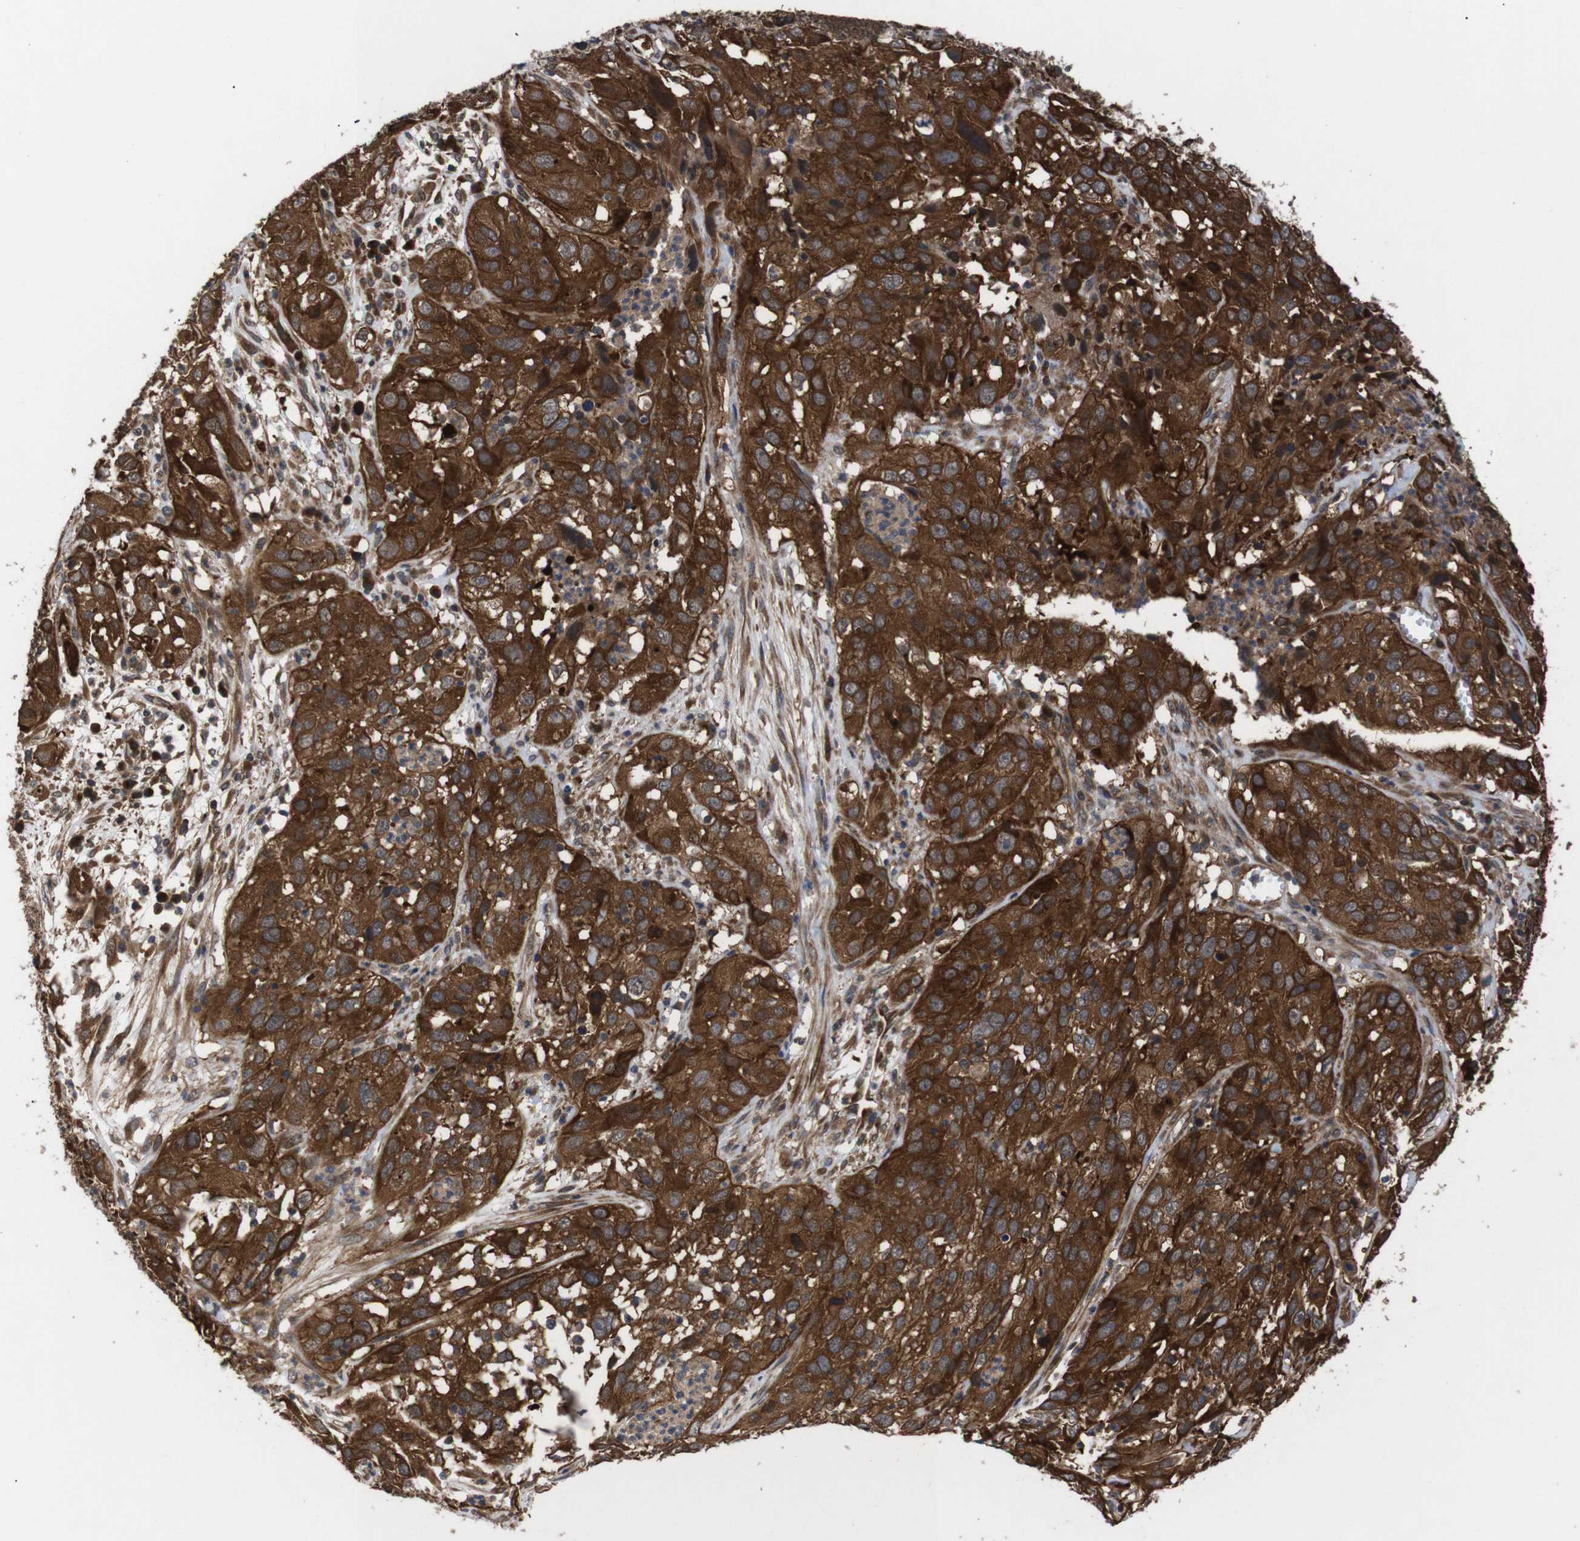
{"staining": {"intensity": "strong", "quantity": ">75%", "location": "cytoplasmic/membranous"}, "tissue": "cervical cancer", "cell_type": "Tumor cells", "image_type": "cancer", "snomed": [{"axis": "morphology", "description": "Squamous cell carcinoma, NOS"}, {"axis": "topography", "description": "Cervix"}], "caption": "DAB immunohistochemical staining of cervical cancer displays strong cytoplasmic/membranous protein expression in approximately >75% of tumor cells. (IHC, brightfield microscopy, high magnification).", "gene": "PAWR", "patient": {"sex": "female", "age": 32}}